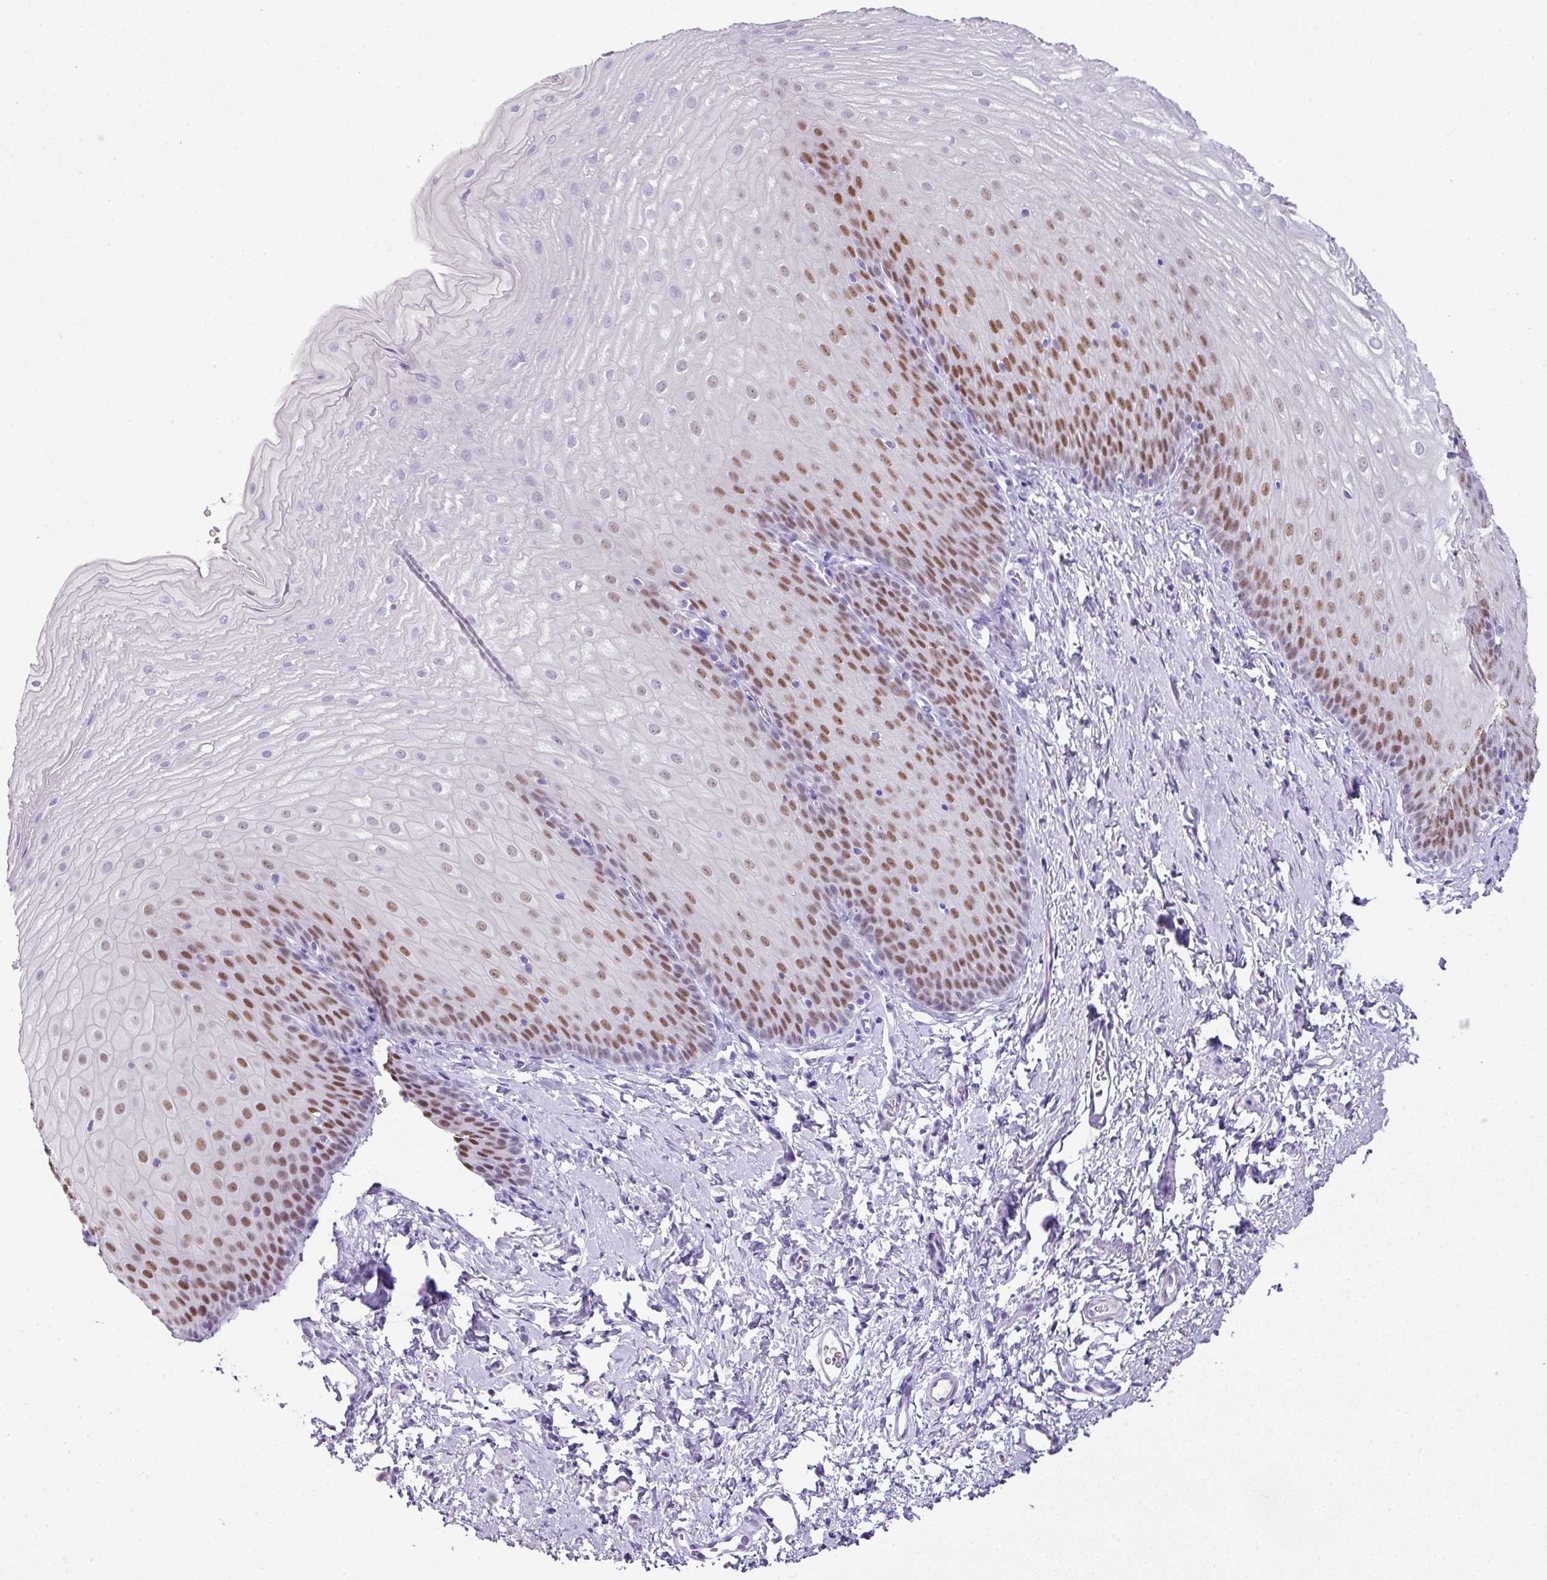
{"staining": {"intensity": "moderate", "quantity": "25%-75%", "location": "nuclear"}, "tissue": "esophagus", "cell_type": "Squamous epithelial cells", "image_type": "normal", "snomed": [{"axis": "morphology", "description": "Normal tissue, NOS"}, {"axis": "topography", "description": "Esophagus"}], "caption": "There is medium levels of moderate nuclear positivity in squamous epithelial cells of benign esophagus, as demonstrated by immunohistochemical staining (brown color).", "gene": "BCL11A", "patient": {"sex": "male", "age": 70}}